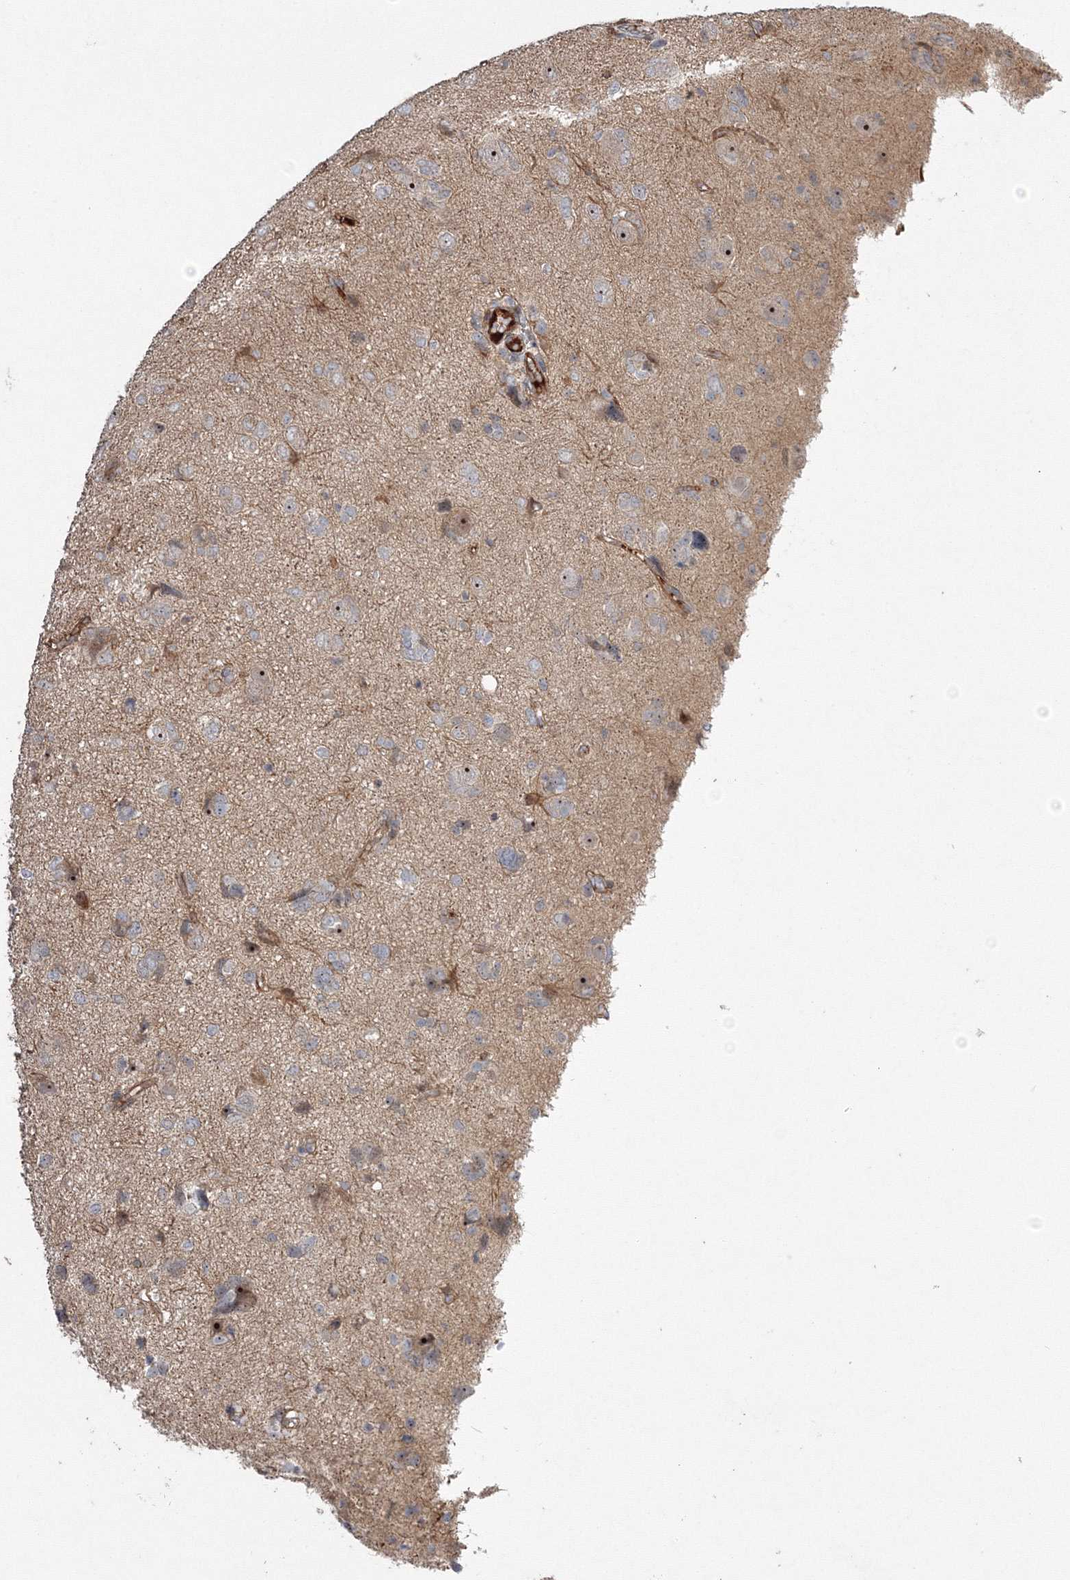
{"staining": {"intensity": "moderate", "quantity": "25%-75%", "location": "nuclear"}, "tissue": "glioma", "cell_type": "Tumor cells", "image_type": "cancer", "snomed": [{"axis": "morphology", "description": "Glioma, malignant, High grade"}, {"axis": "topography", "description": "Brain"}], "caption": "Protein staining by immunohistochemistry (IHC) exhibits moderate nuclear expression in approximately 25%-75% of tumor cells in malignant glioma (high-grade).", "gene": "NPM3", "patient": {"sex": "female", "age": 59}}